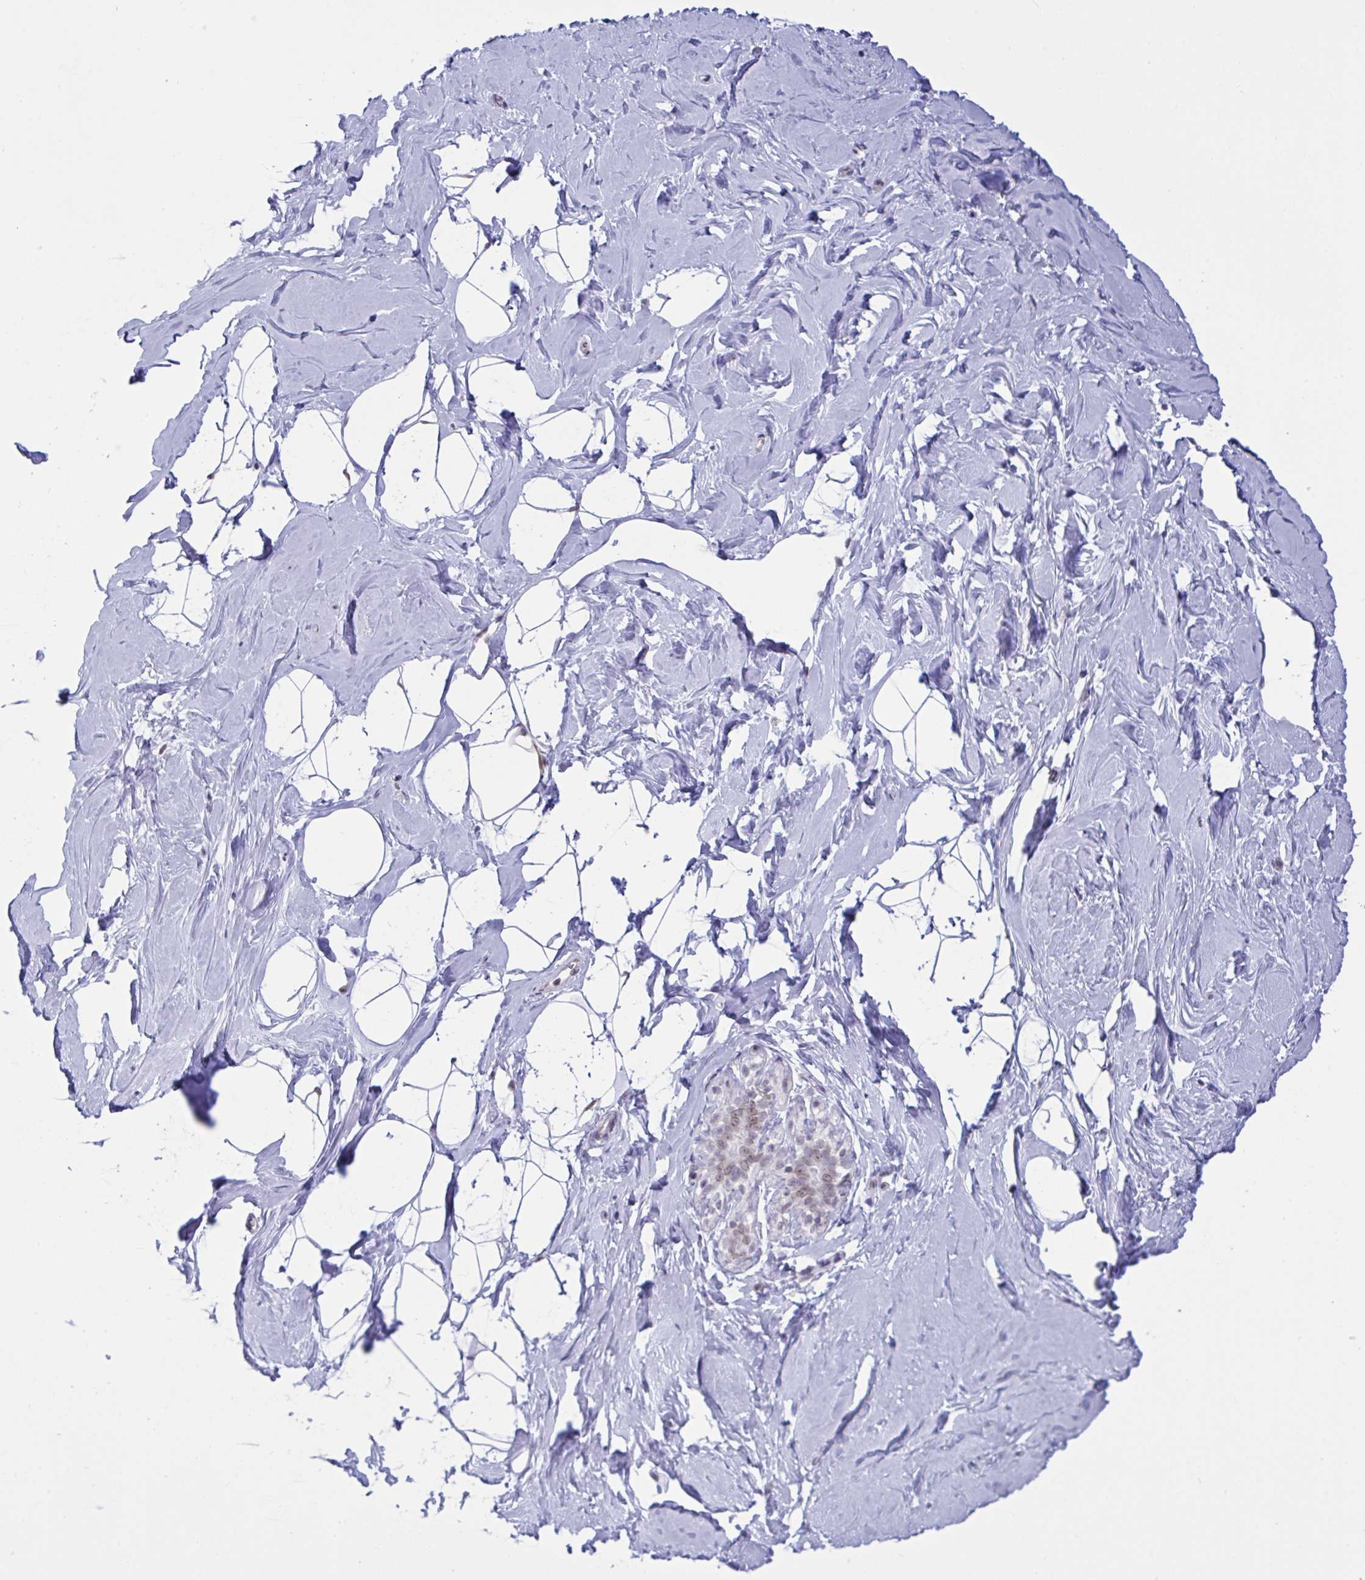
{"staining": {"intensity": "negative", "quantity": "none", "location": "none"}, "tissue": "breast", "cell_type": "Adipocytes", "image_type": "normal", "snomed": [{"axis": "morphology", "description": "Normal tissue, NOS"}, {"axis": "topography", "description": "Breast"}], "caption": "Protein analysis of normal breast reveals no significant staining in adipocytes.", "gene": "DOCK11", "patient": {"sex": "female", "age": 32}}